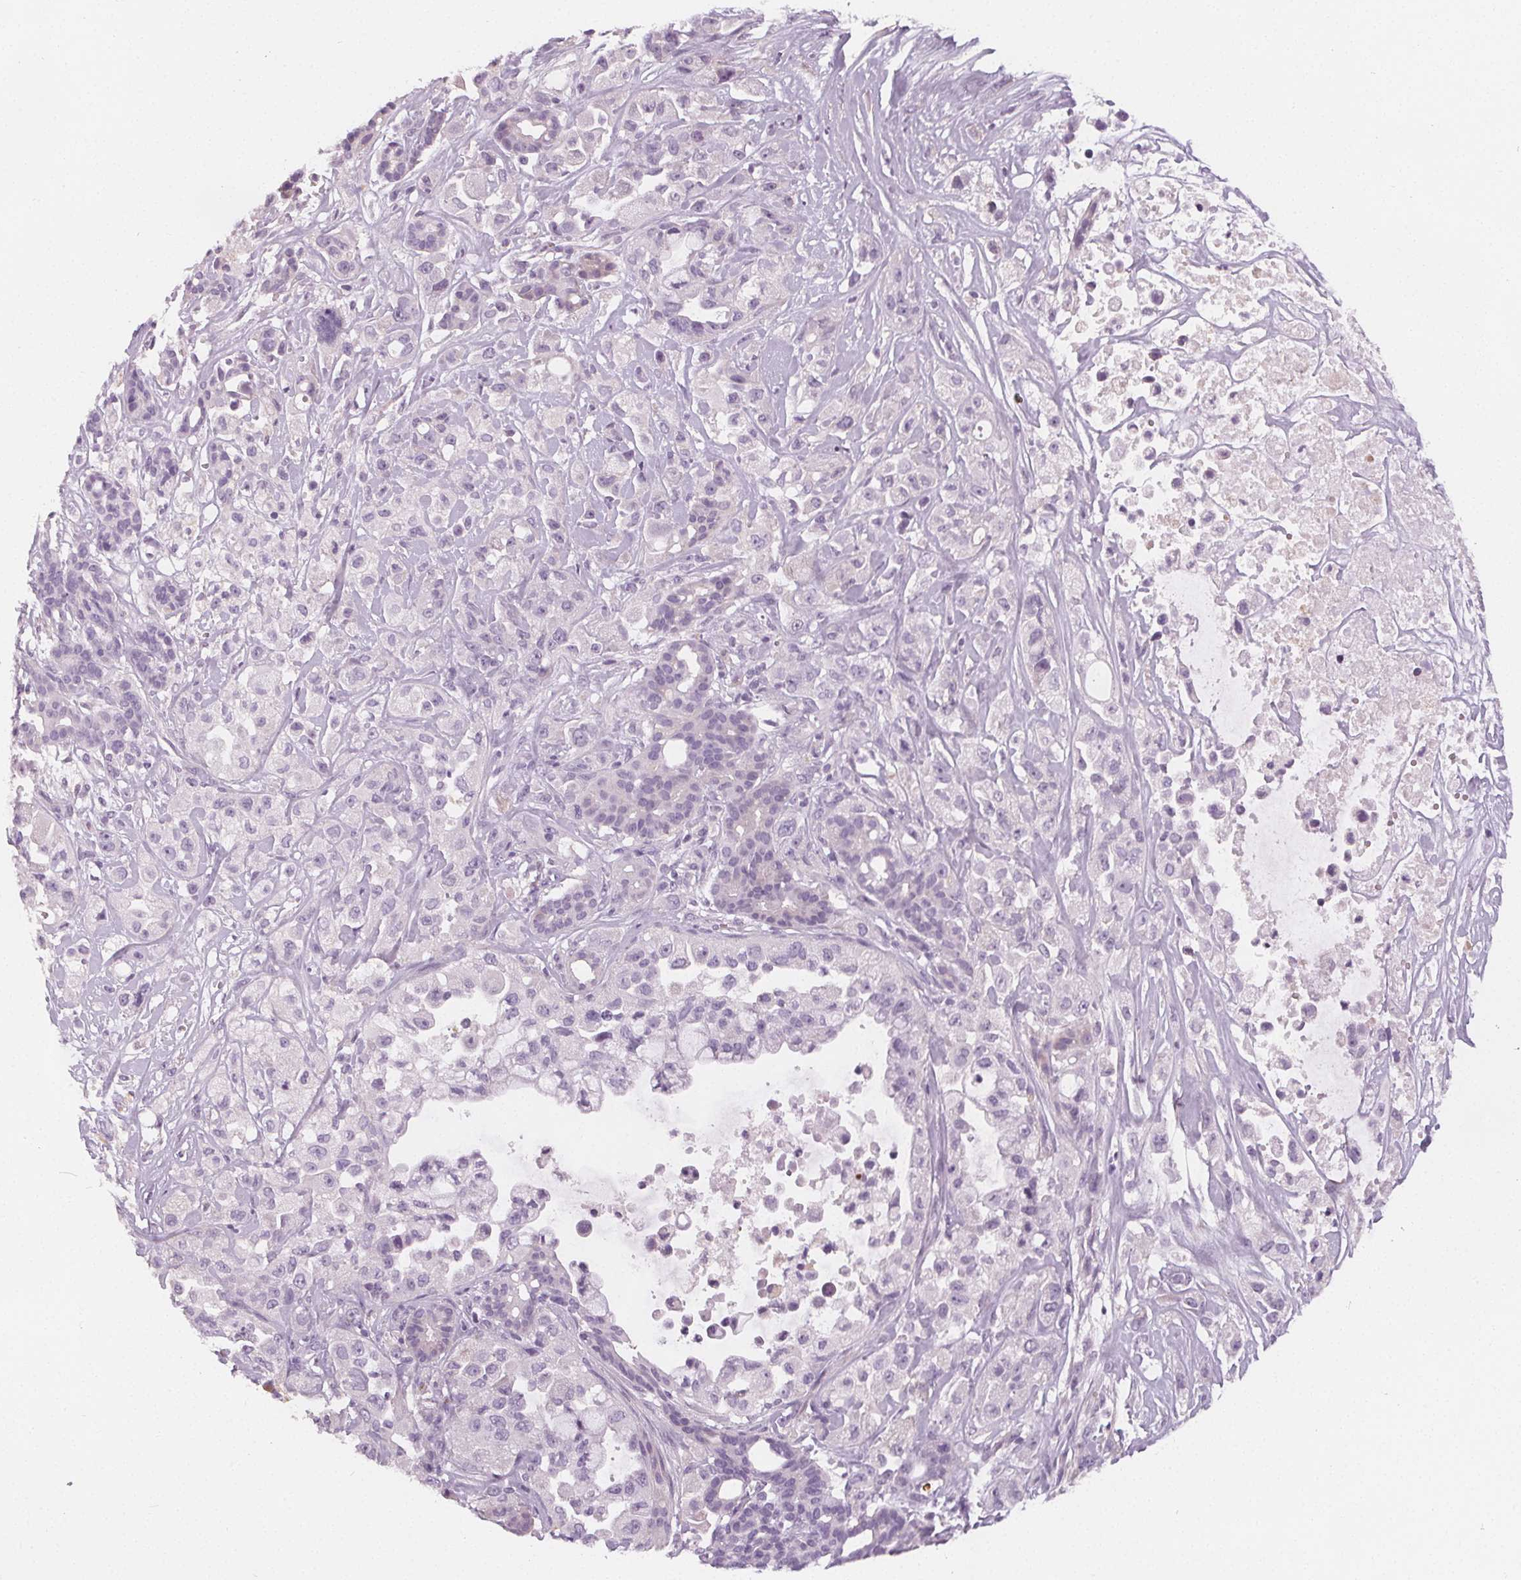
{"staining": {"intensity": "negative", "quantity": "none", "location": "none"}, "tissue": "pancreatic cancer", "cell_type": "Tumor cells", "image_type": "cancer", "snomed": [{"axis": "morphology", "description": "Adenocarcinoma, NOS"}, {"axis": "topography", "description": "Pancreas"}], "caption": "This photomicrograph is of pancreatic cancer (adenocarcinoma) stained with immunohistochemistry to label a protein in brown with the nuclei are counter-stained blue. There is no positivity in tumor cells.", "gene": "SLC5A12", "patient": {"sex": "male", "age": 44}}